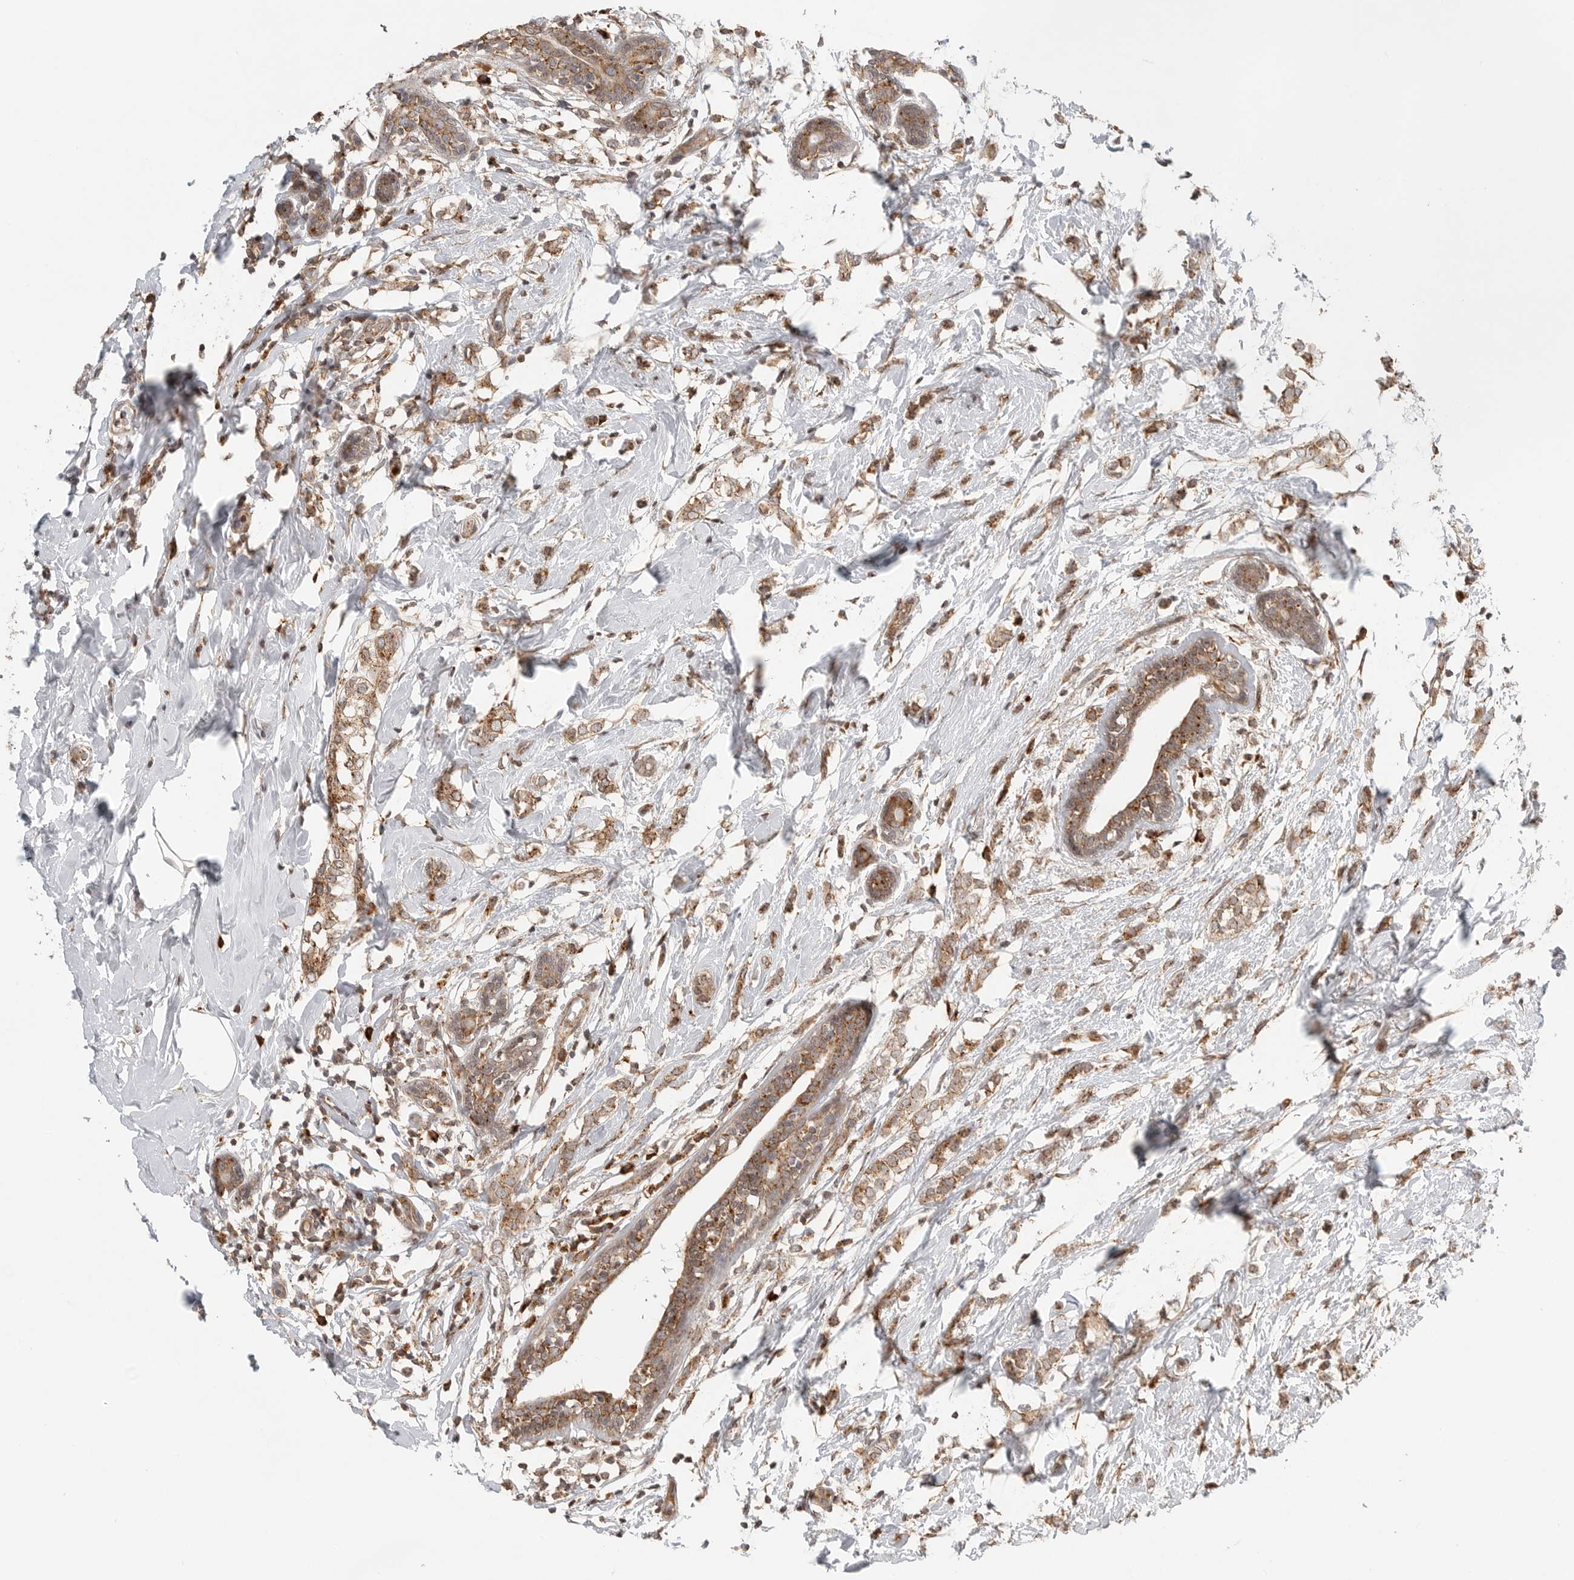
{"staining": {"intensity": "moderate", "quantity": ">75%", "location": "cytoplasmic/membranous"}, "tissue": "breast cancer", "cell_type": "Tumor cells", "image_type": "cancer", "snomed": [{"axis": "morphology", "description": "Normal tissue, NOS"}, {"axis": "morphology", "description": "Lobular carcinoma"}, {"axis": "topography", "description": "Breast"}], "caption": "A medium amount of moderate cytoplasmic/membranous staining is seen in about >75% of tumor cells in breast lobular carcinoma tissue.", "gene": "IDUA", "patient": {"sex": "female", "age": 47}}